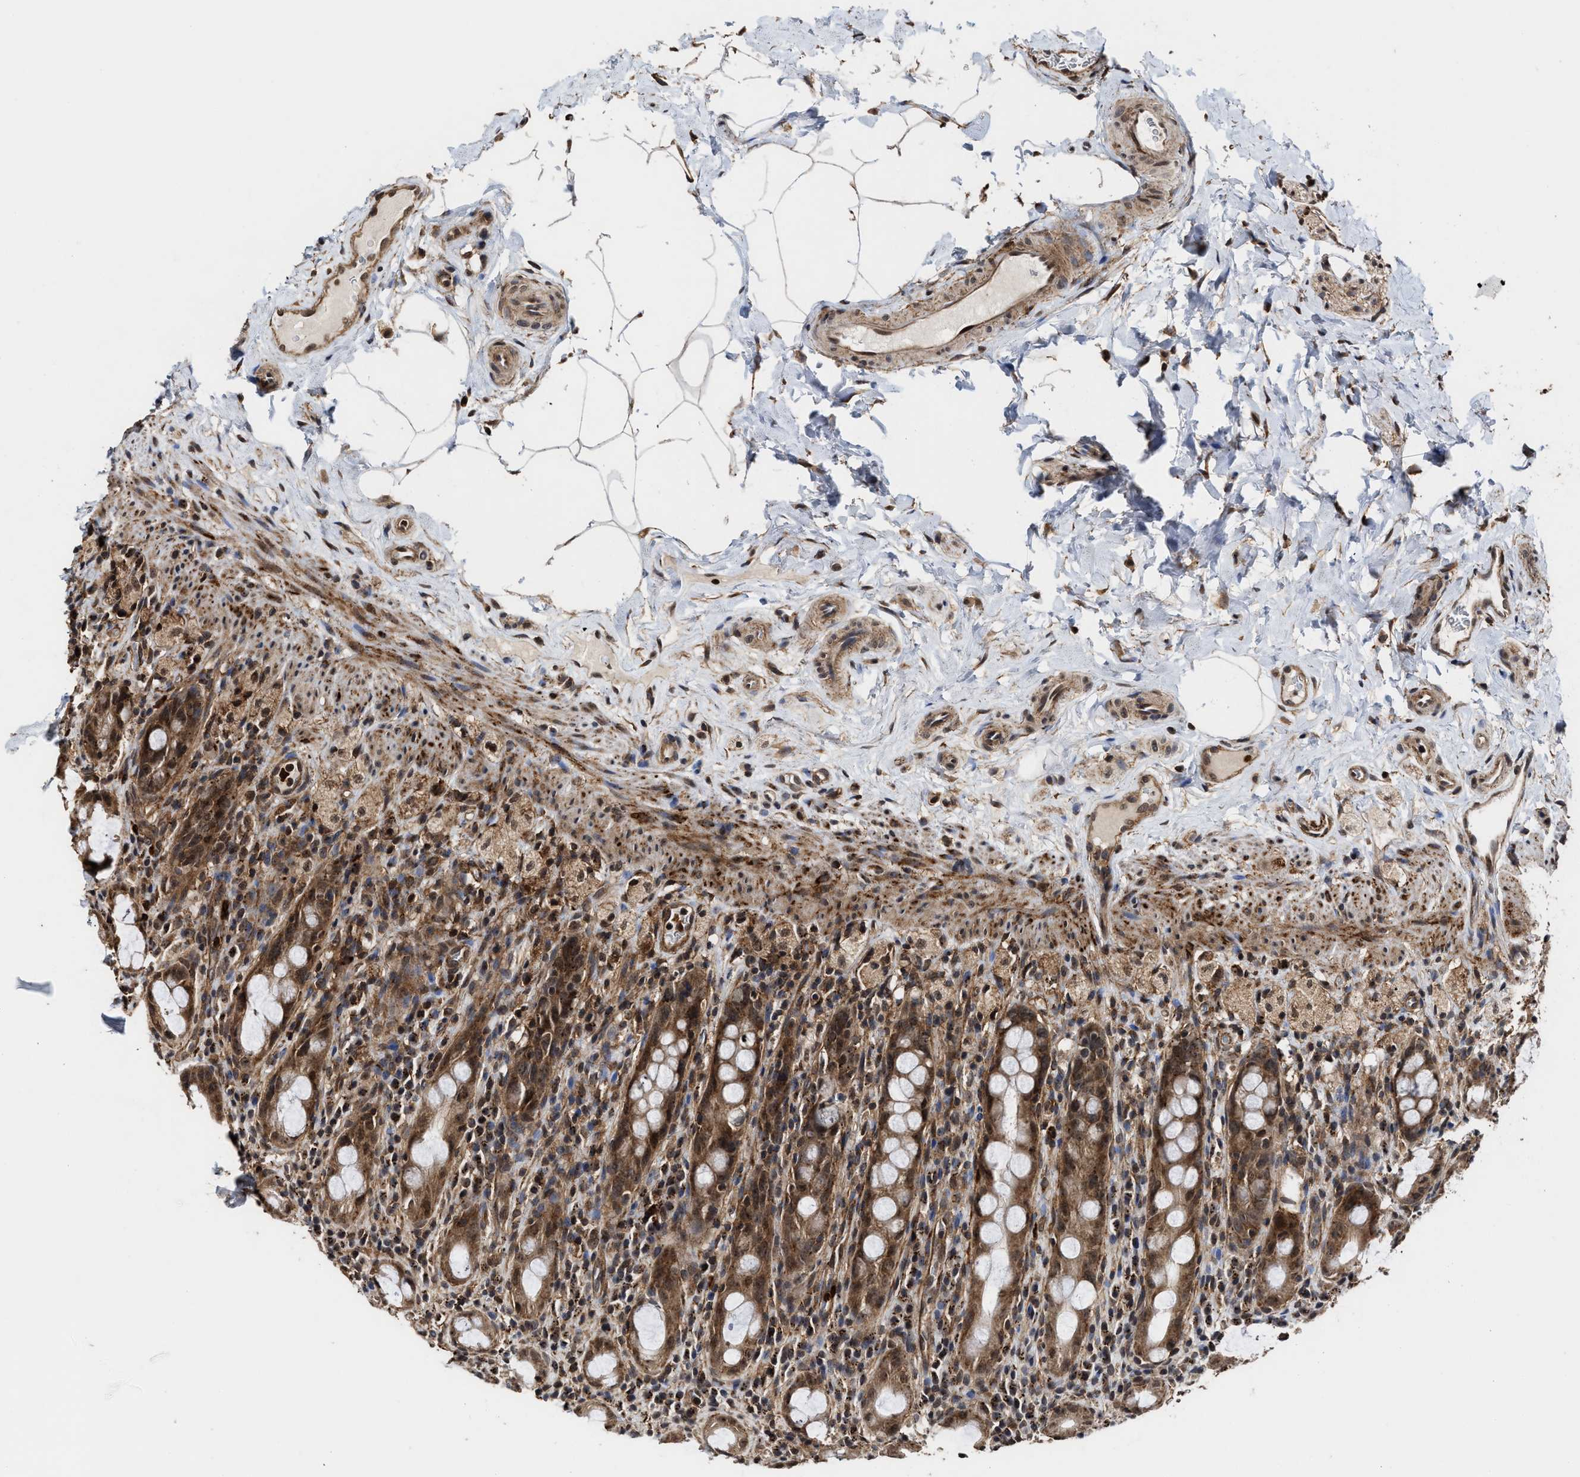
{"staining": {"intensity": "strong", "quantity": ">75%", "location": "cytoplasmic/membranous,nuclear"}, "tissue": "rectum", "cell_type": "Glandular cells", "image_type": "normal", "snomed": [{"axis": "morphology", "description": "Normal tissue, NOS"}, {"axis": "topography", "description": "Rectum"}], "caption": "Protein staining of normal rectum exhibits strong cytoplasmic/membranous,nuclear positivity in about >75% of glandular cells. The staining was performed using DAB (3,3'-diaminobenzidine), with brown indicating positive protein expression. Nuclei are stained blue with hematoxylin.", "gene": "SEPTIN2", "patient": {"sex": "male", "age": 44}}